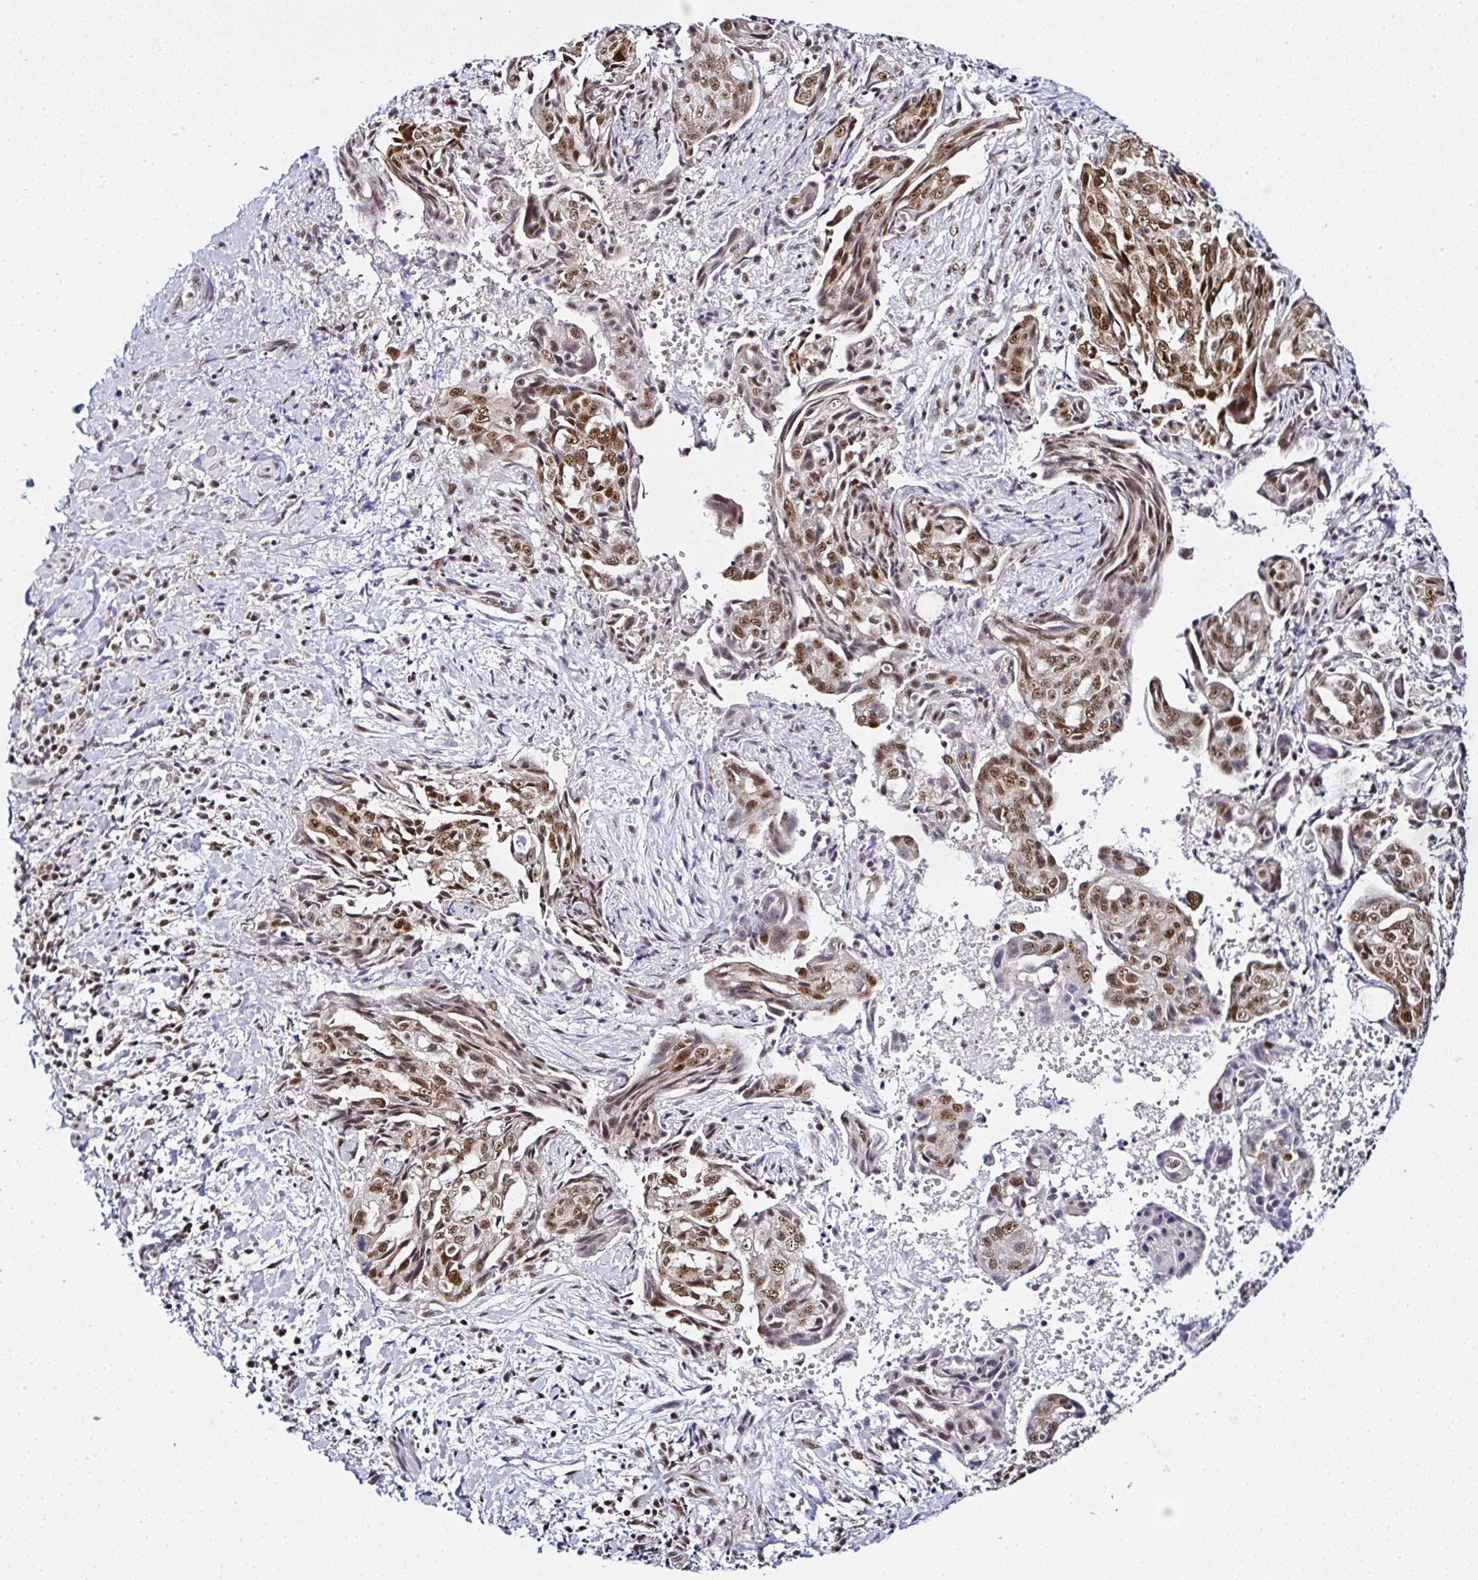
{"staining": {"intensity": "moderate", "quantity": ">75%", "location": "cytoplasmic/membranous,nuclear"}, "tissue": "ovarian cancer", "cell_type": "Tumor cells", "image_type": "cancer", "snomed": [{"axis": "morphology", "description": "Carcinoma, endometroid"}, {"axis": "topography", "description": "Ovary"}], "caption": "DAB immunohistochemical staining of human ovarian endometroid carcinoma reveals moderate cytoplasmic/membranous and nuclear protein expression in approximately >75% of tumor cells.", "gene": "PTPN2", "patient": {"sex": "female", "age": 70}}